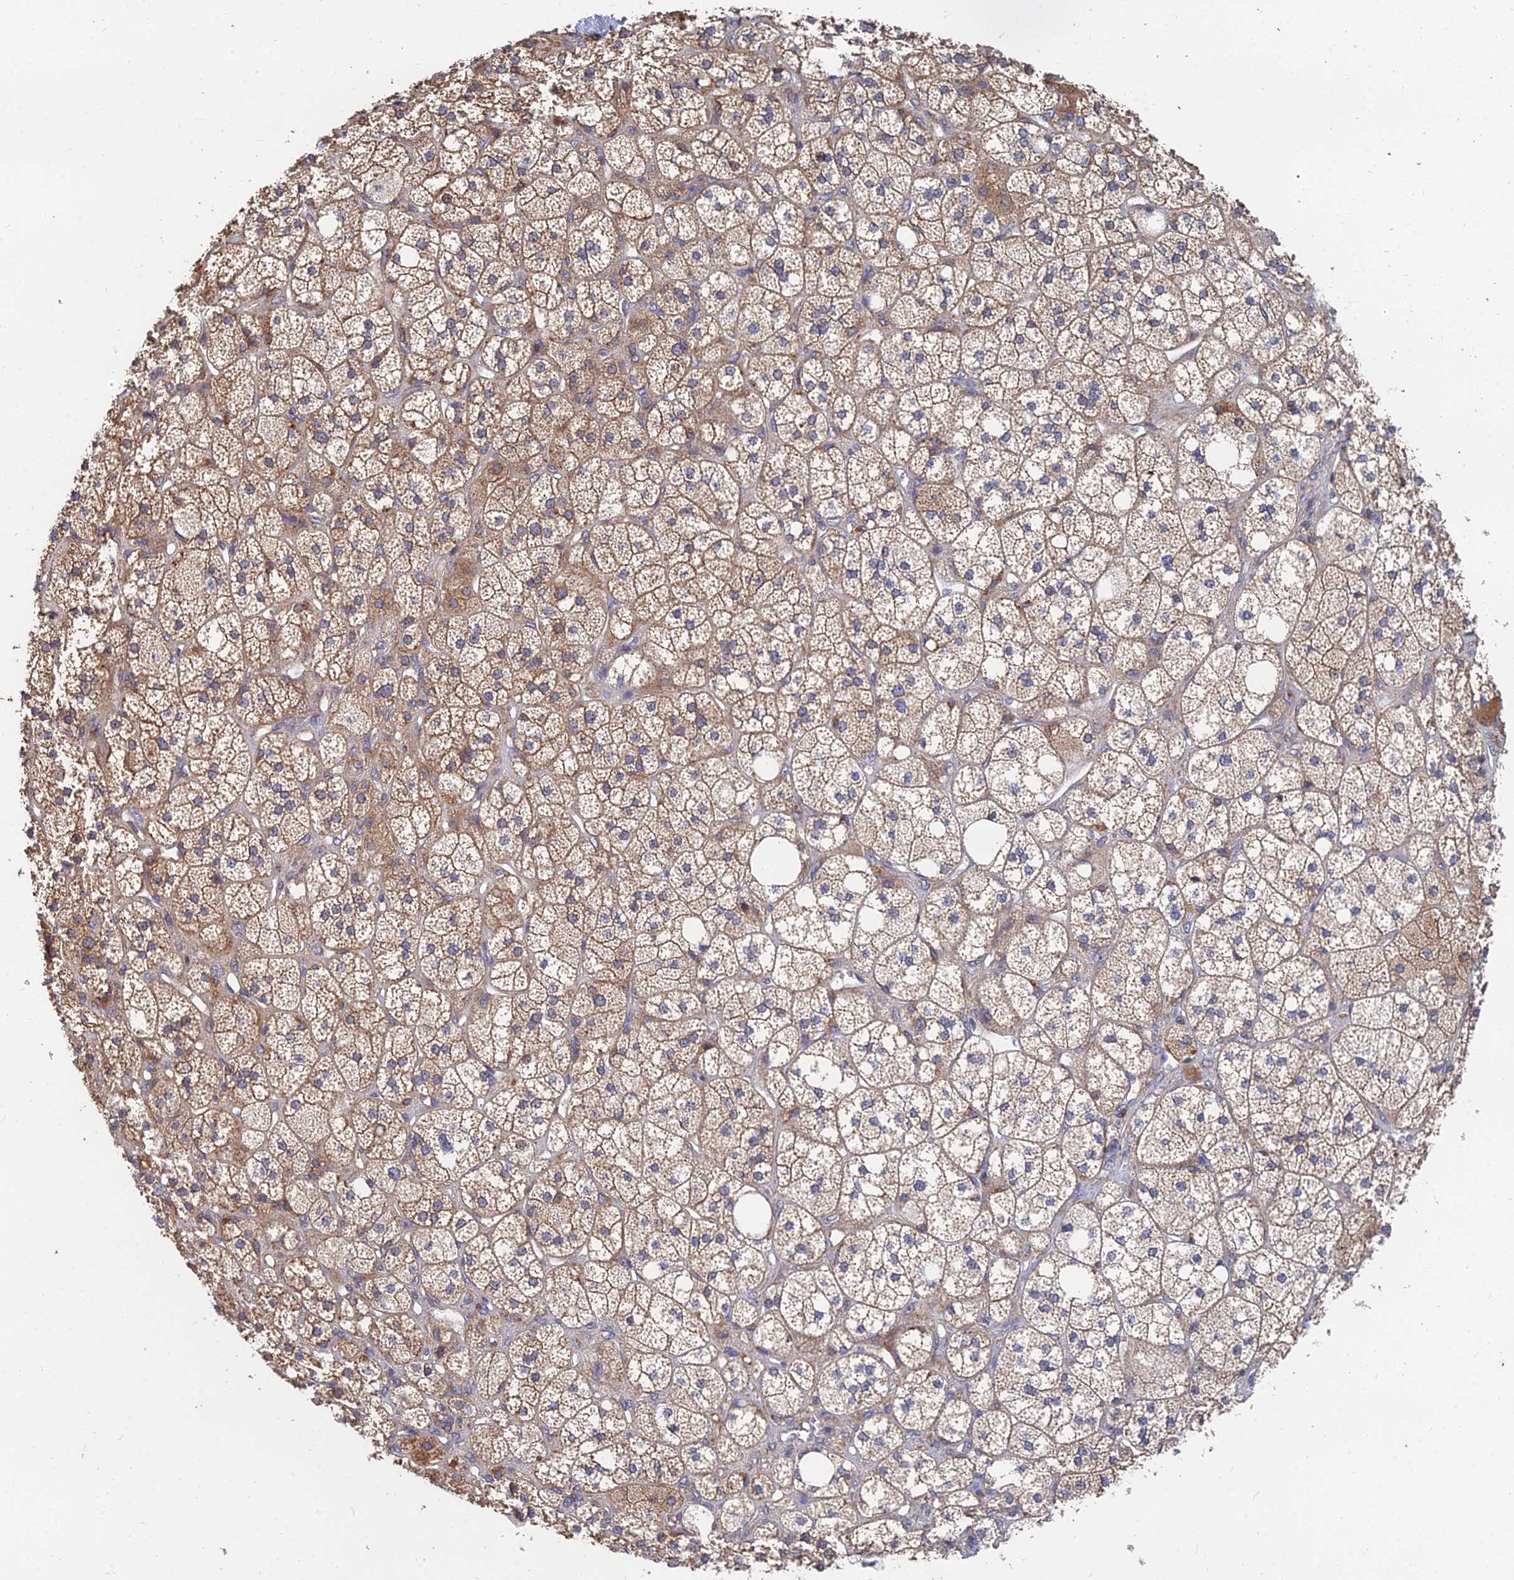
{"staining": {"intensity": "moderate", "quantity": ">75%", "location": "cytoplasmic/membranous"}, "tissue": "adrenal gland", "cell_type": "Glandular cells", "image_type": "normal", "snomed": [{"axis": "morphology", "description": "Normal tissue, NOS"}, {"axis": "topography", "description": "Adrenal gland"}], "caption": "Glandular cells demonstrate moderate cytoplasmic/membranous positivity in about >75% of cells in benign adrenal gland. Nuclei are stained in blue.", "gene": "CCZ1B", "patient": {"sex": "male", "age": 61}}